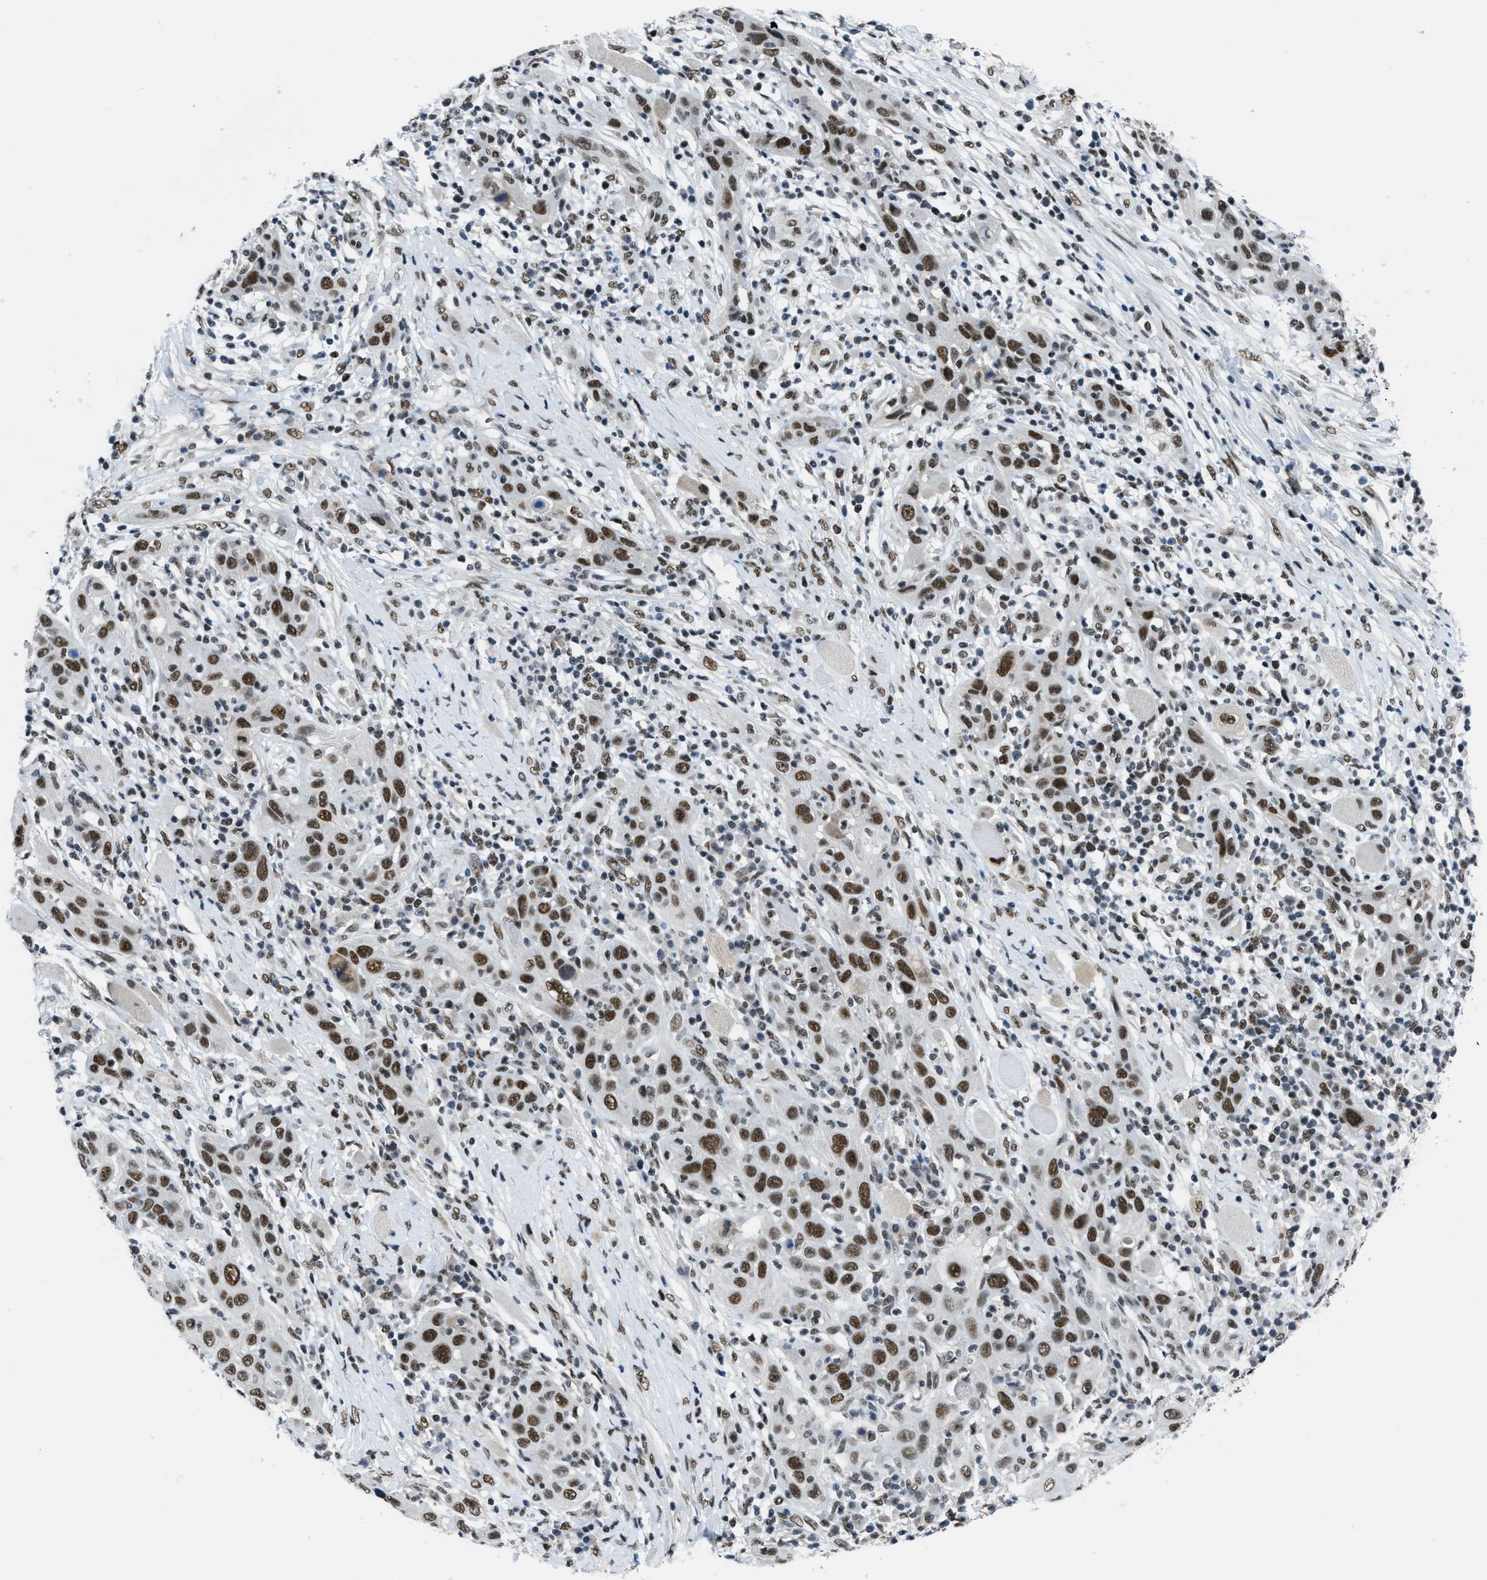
{"staining": {"intensity": "strong", "quantity": ">75%", "location": "nuclear"}, "tissue": "skin cancer", "cell_type": "Tumor cells", "image_type": "cancer", "snomed": [{"axis": "morphology", "description": "Squamous cell carcinoma, NOS"}, {"axis": "topography", "description": "Skin"}], "caption": "Immunohistochemistry (IHC) image of neoplastic tissue: human squamous cell carcinoma (skin) stained using immunohistochemistry exhibits high levels of strong protein expression localized specifically in the nuclear of tumor cells, appearing as a nuclear brown color.", "gene": "GATAD2B", "patient": {"sex": "female", "age": 88}}